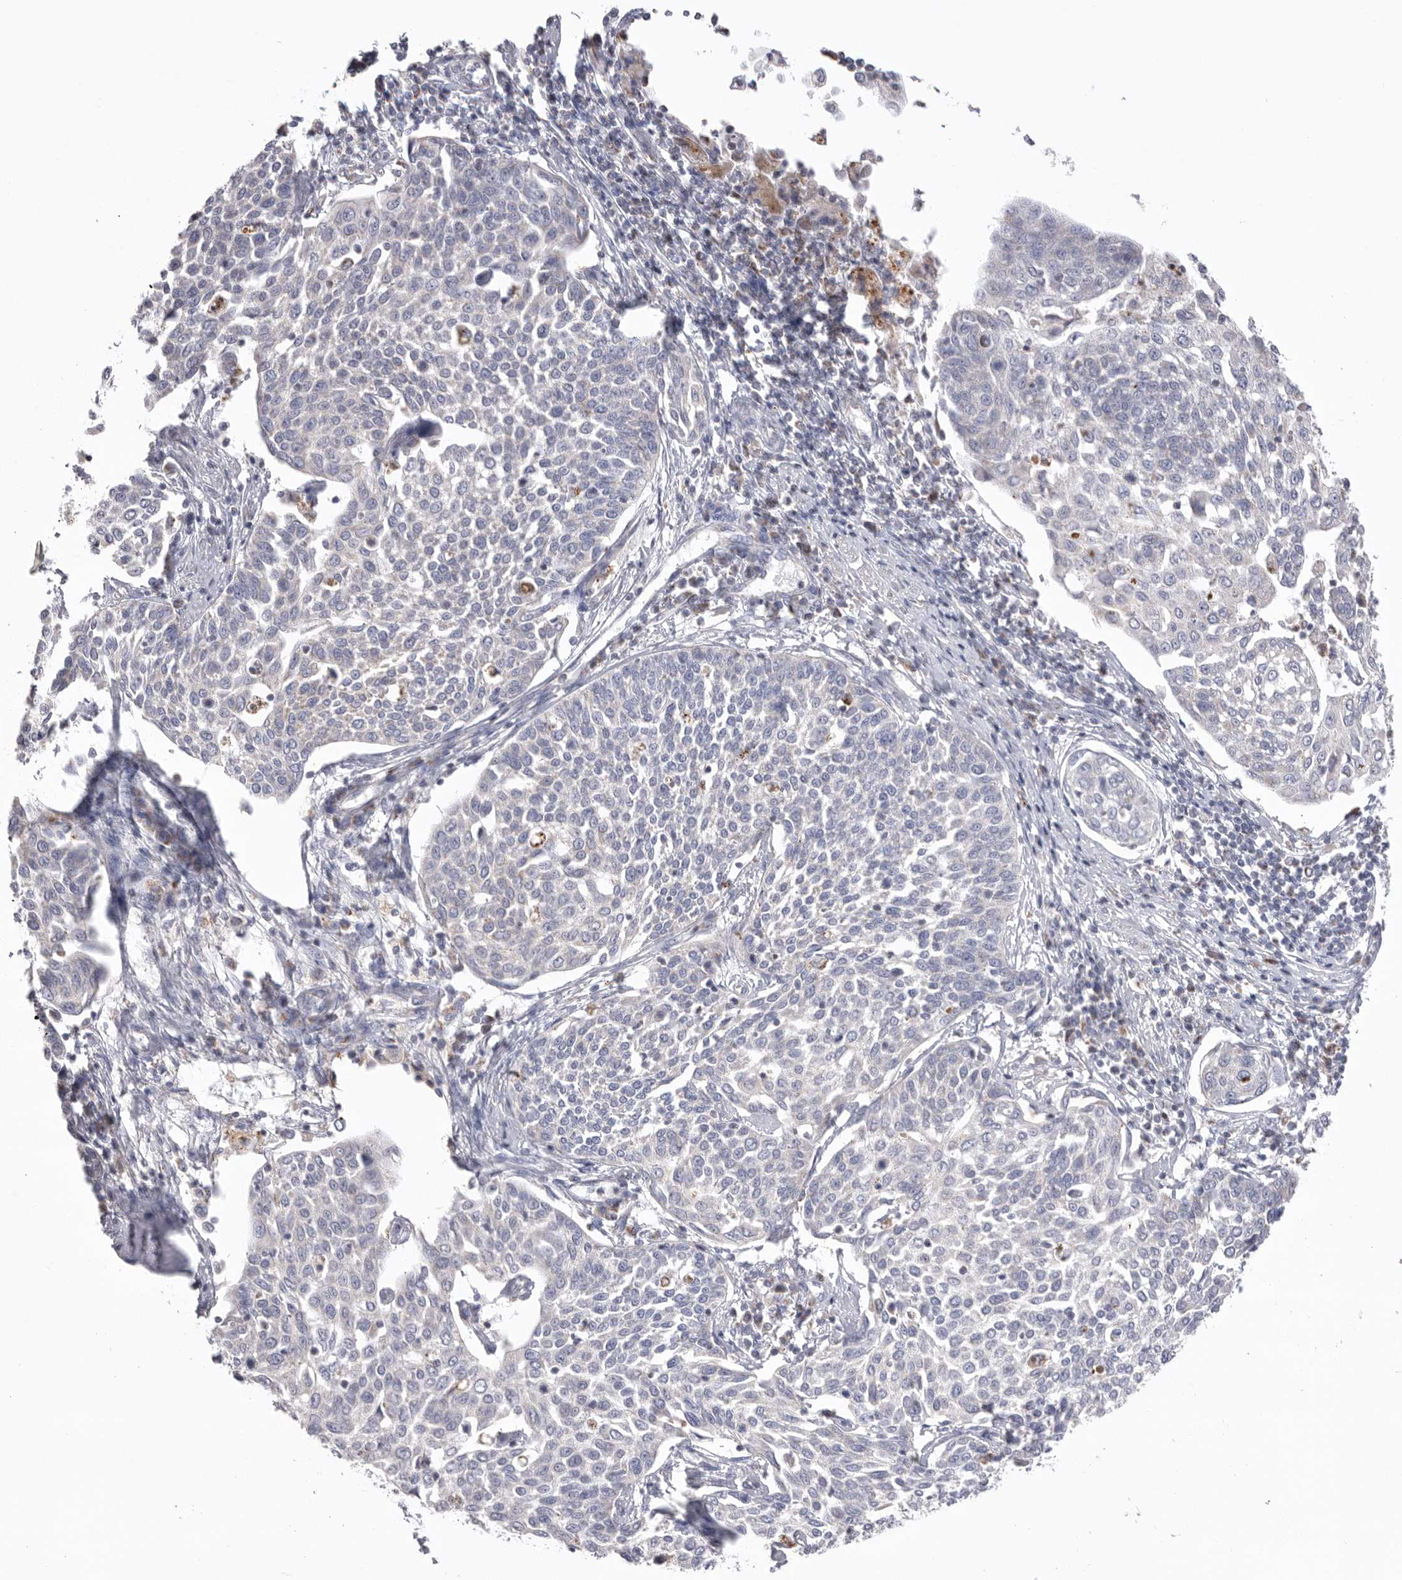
{"staining": {"intensity": "negative", "quantity": "none", "location": "none"}, "tissue": "cervical cancer", "cell_type": "Tumor cells", "image_type": "cancer", "snomed": [{"axis": "morphology", "description": "Squamous cell carcinoma, NOS"}, {"axis": "topography", "description": "Cervix"}], "caption": "Tumor cells show no significant protein staining in cervical squamous cell carcinoma. (DAB (3,3'-diaminobenzidine) IHC visualized using brightfield microscopy, high magnification).", "gene": "VDAC3", "patient": {"sex": "female", "age": 34}}